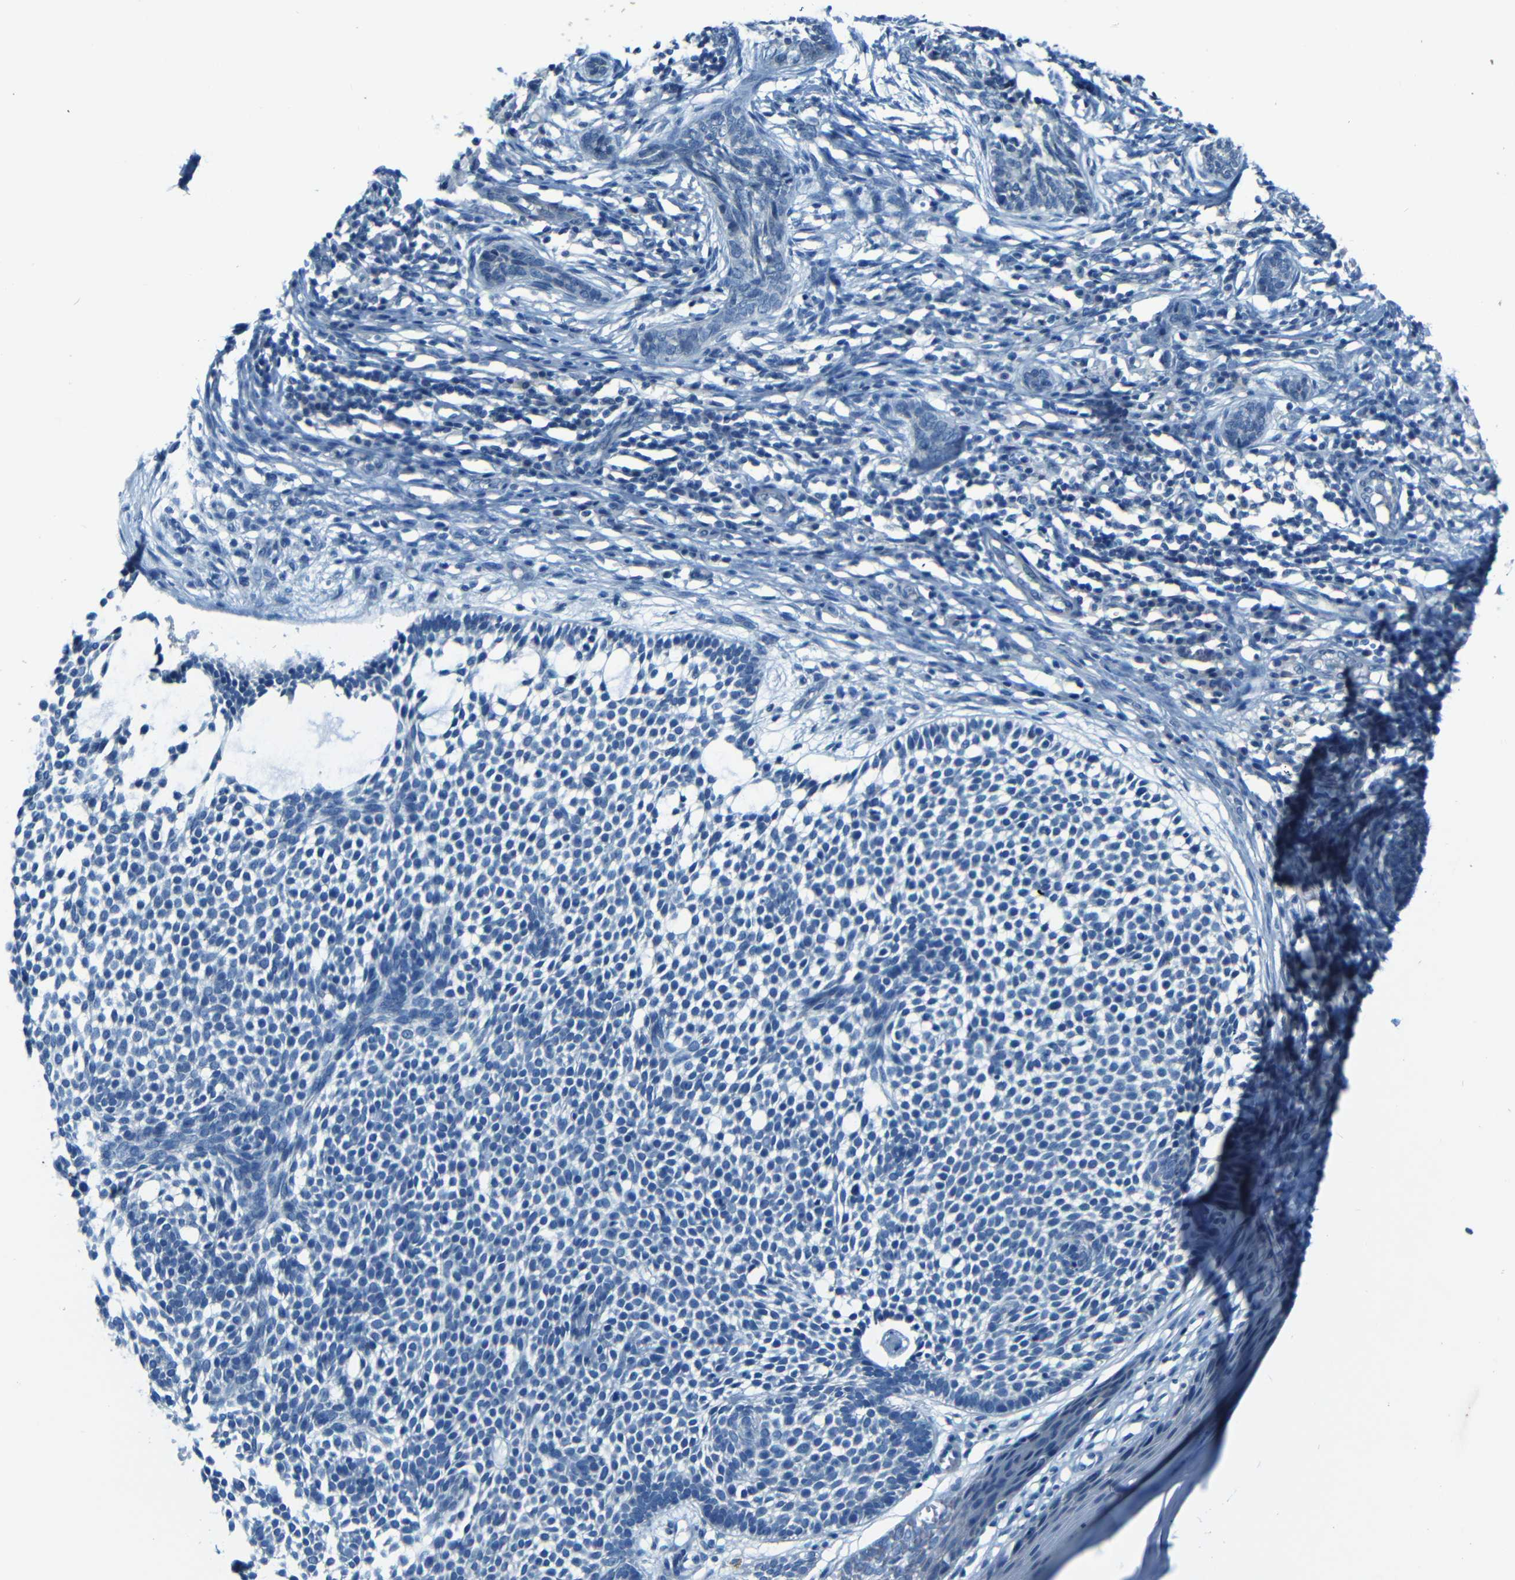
{"staining": {"intensity": "negative", "quantity": "none", "location": "none"}, "tissue": "skin cancer", "cell_type": "Tumor cells", "image_type": "cancer", "snomed": [{"axis": "morphology", "description": "Basal cell carcinoma"}, {"axis": "topography", "description": "Skin"}], "caption": "A photomicrograph of human skin cancer (basal cell carcinoma) is negative for staining in tumor cells.", "gene": "ZMAT1", "patient": {"sex": "male", "age": 87}}